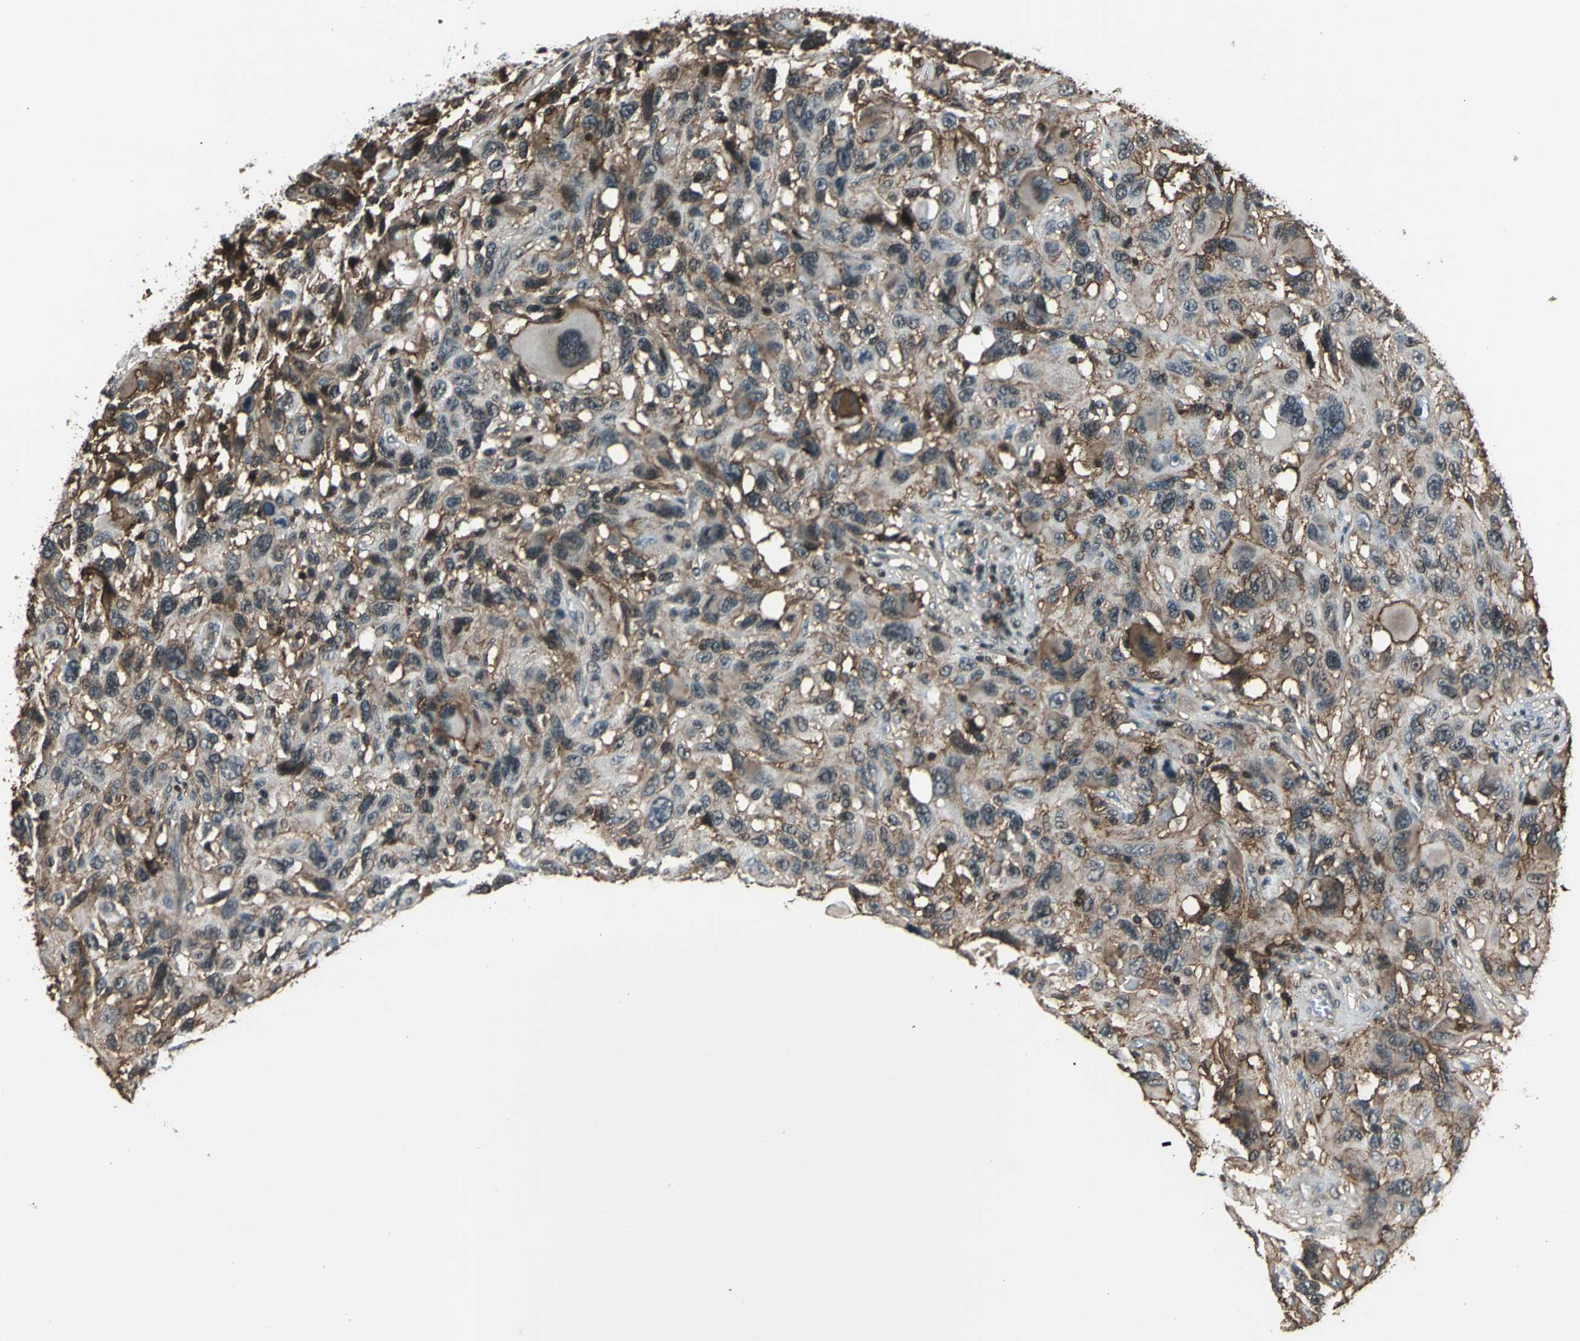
{"staining": {"intensity": "strong", "quantity": ">75%", "location": "cytoplasmic/membranous"}, "tissue": "melanoma", "cell_type": "Tumor cells", "image_type": "cancer", "snomed": [{"axis": "morphology", "description": "Malignant melanoma, NOS"}, {"axis": "topography", "description": "Skin"}], "caption": "A micrograph of human melanoma stained for a protein demonstrates strong cytoplasmic/membranous brown staining in tumor cells.", "gene": "NR2C2", "patient": {"sex": "male", "age": 53}}